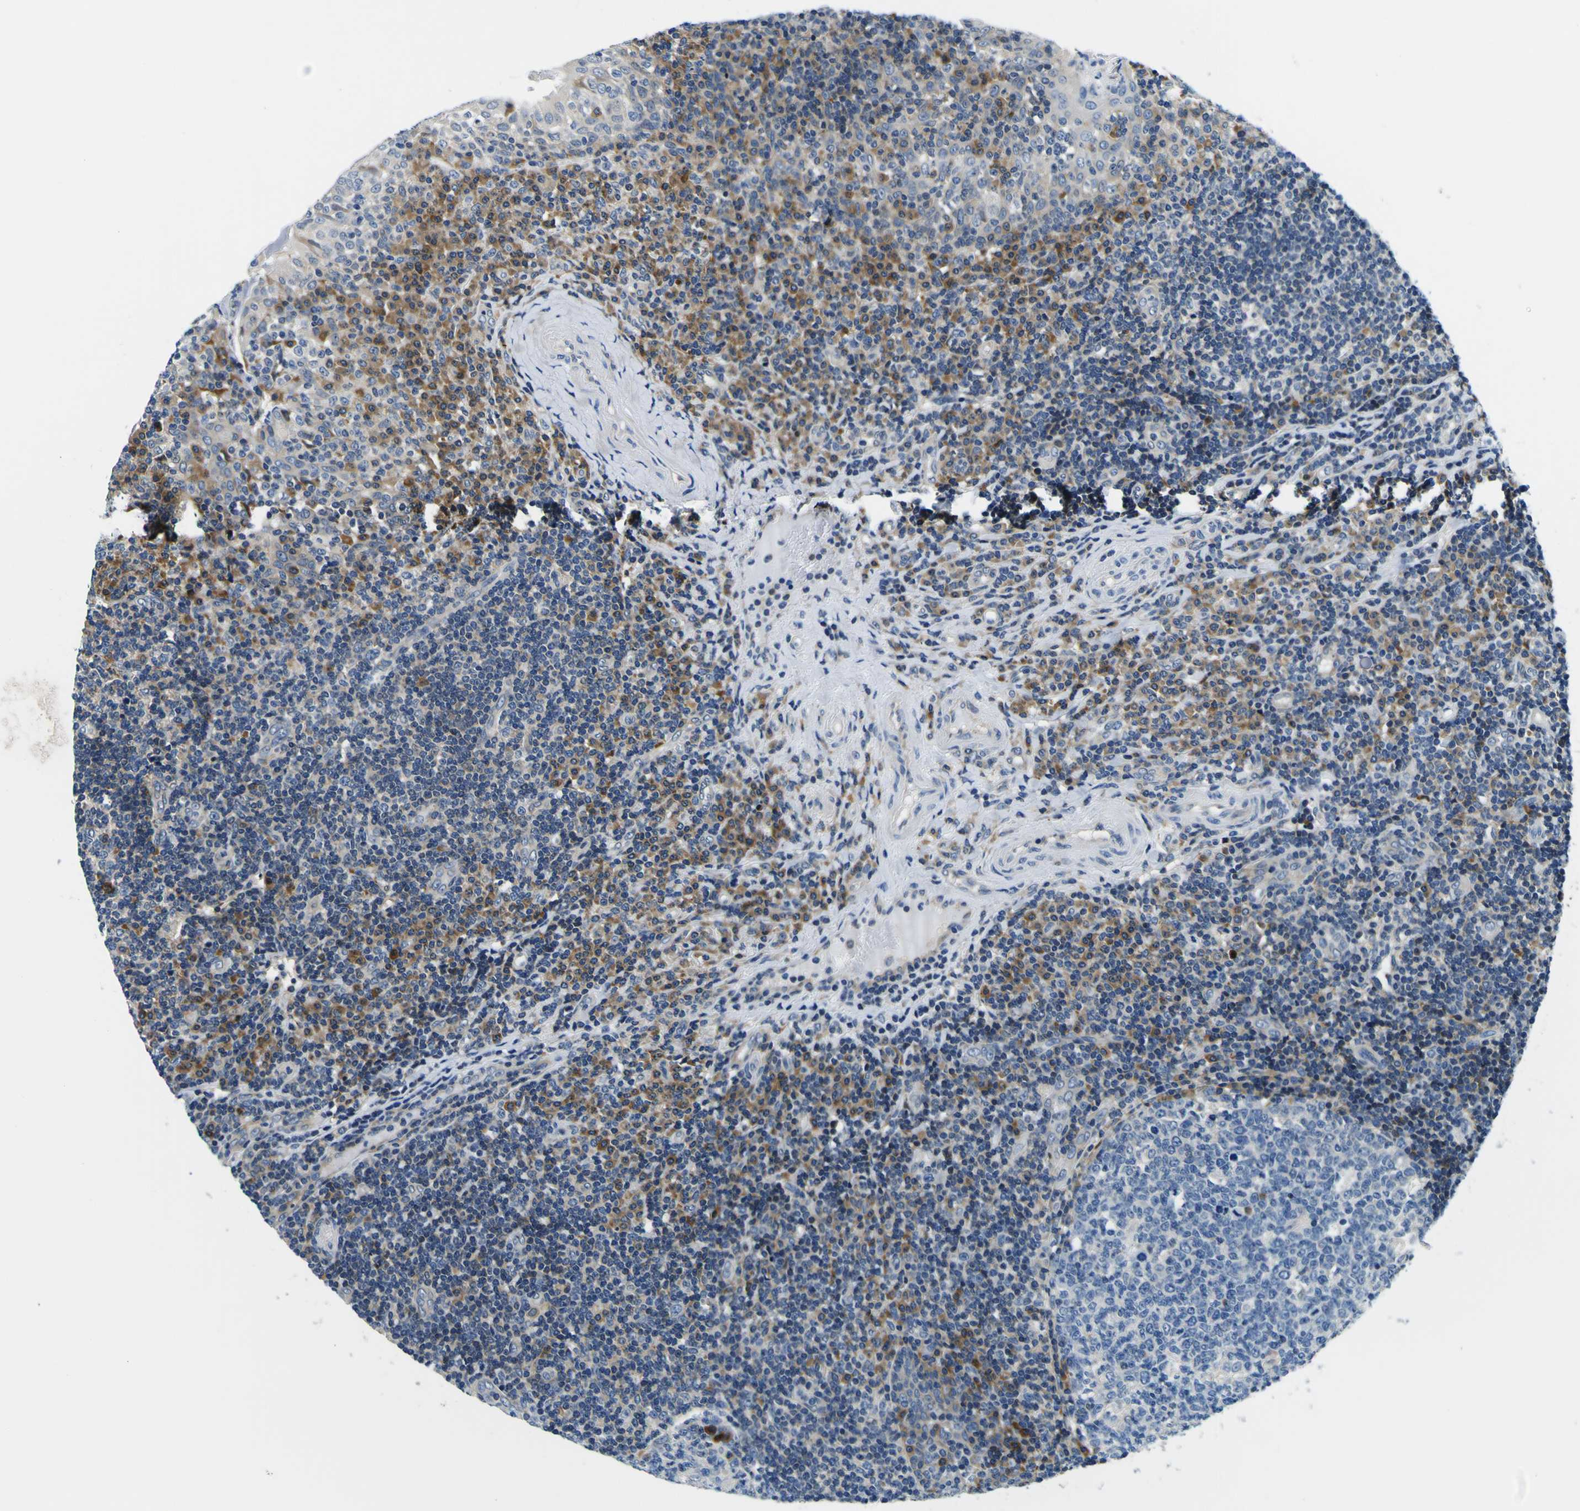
{"staining": {"intensity": "negative", "quantity": "none", "location": "none"}, "tissue": "tonsil", "cell_type": "Germinal center cells", "image_type": "normal", "snomed": [{"axis": "morphology", "description": "Normal tissue, NOS"}, {"axis": "topography", "description": "Tonsil"}], "caption": "Immunohistochemical staining of benign tonsil exhibits no significant staining in germinal center cells. (Stains: DAB IHC with hematoxylin counter stain, Microscopy: brightfield microscopy at high magnification).", "gene": "NLRP3", "patient": {"sex": "female", "age": 40}}